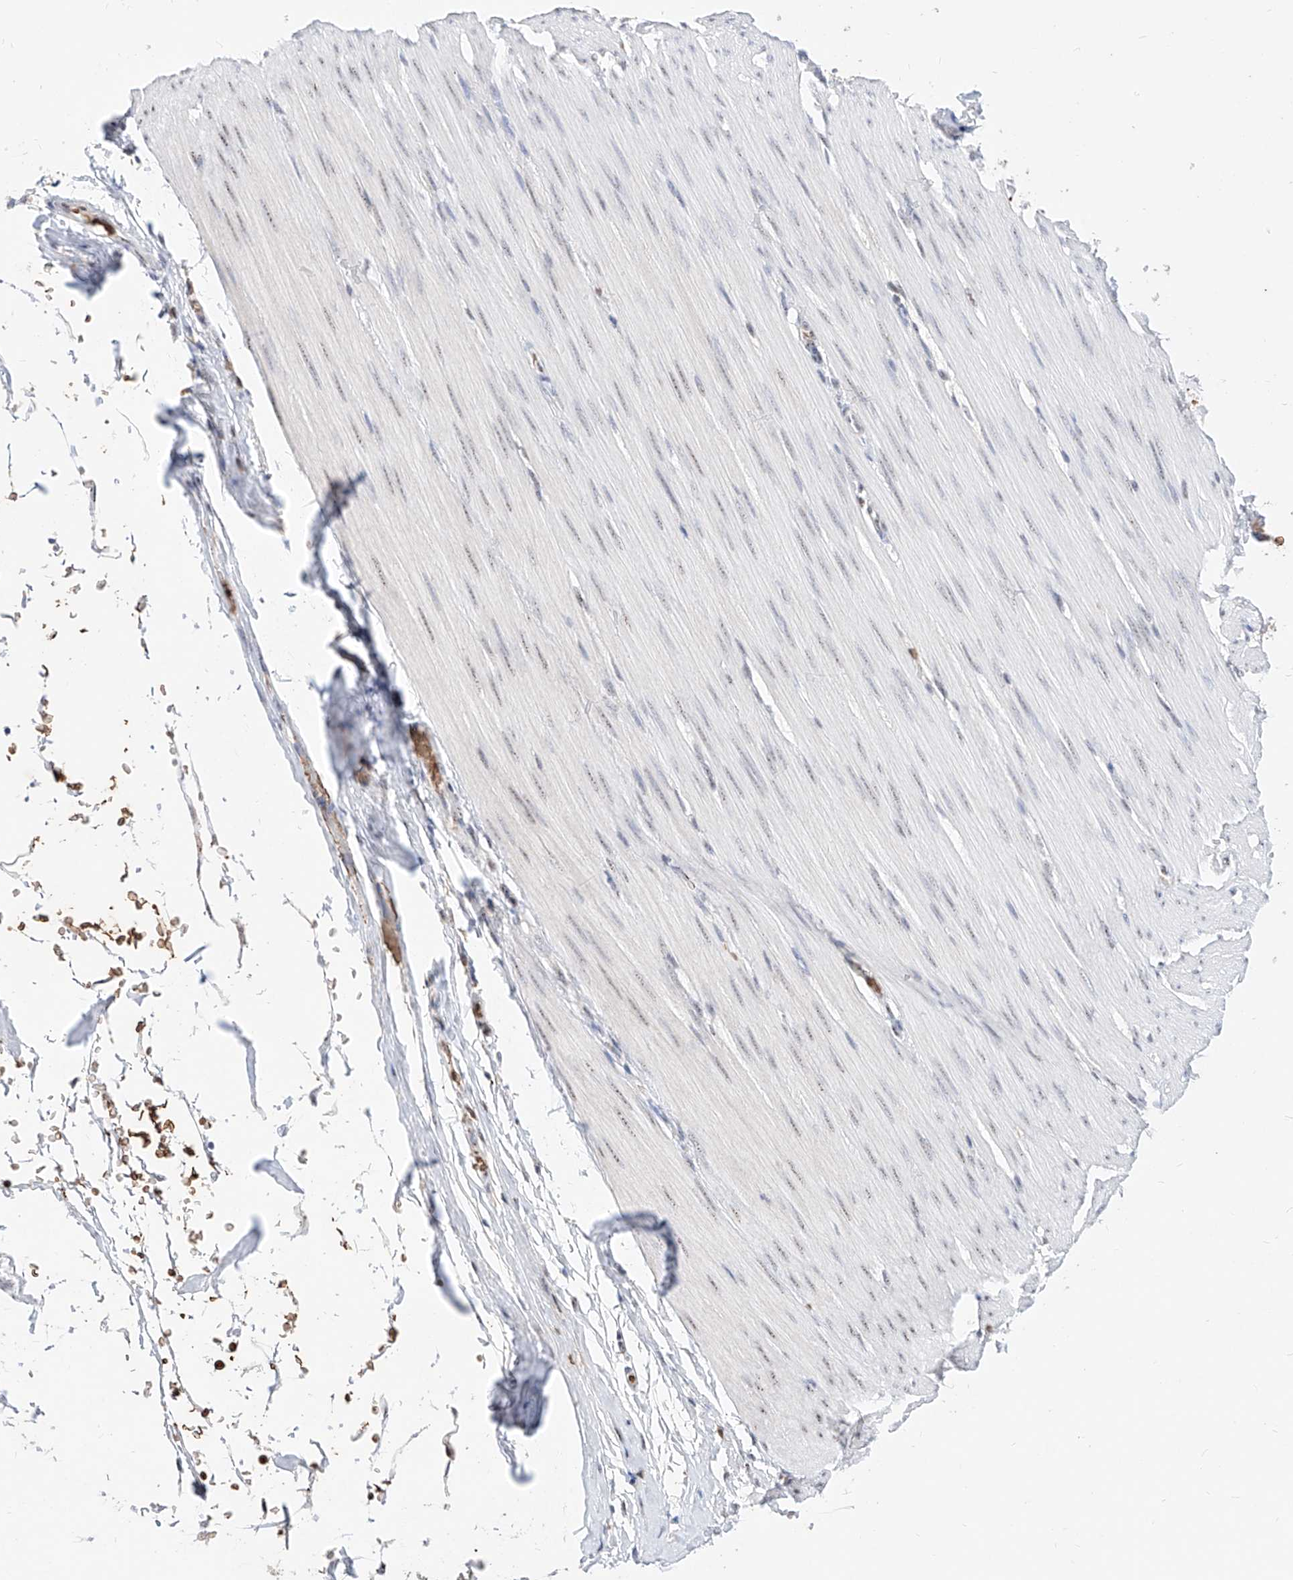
{"staining": {"intensity": "weak", "quantity": "25%-75%", "location": "nuclear"}, "tissue": "smooth muscle", "cell_type": "Smooth muscle cells", "image_type": "normal", "snomed": [{"axis": "morphology", "description": "Normal tissue, NOS"}, {"axis": "morphology", "description": "Adenocarcinoma, NOS"}, {"axis": "topography", "description": "Colon"}, {"axis": "topography", "description": "Peripheral nerve tissue"}], "caption": "IHC micrograph of unremarkable human smooth muscle stained for a protein (brown), which reveals low levels of weak nuclear expression in approximately 25%-75% of smooth muscle cells.", "gene": "ZFP42", "patient": {"sex": "male", "age": 14}}